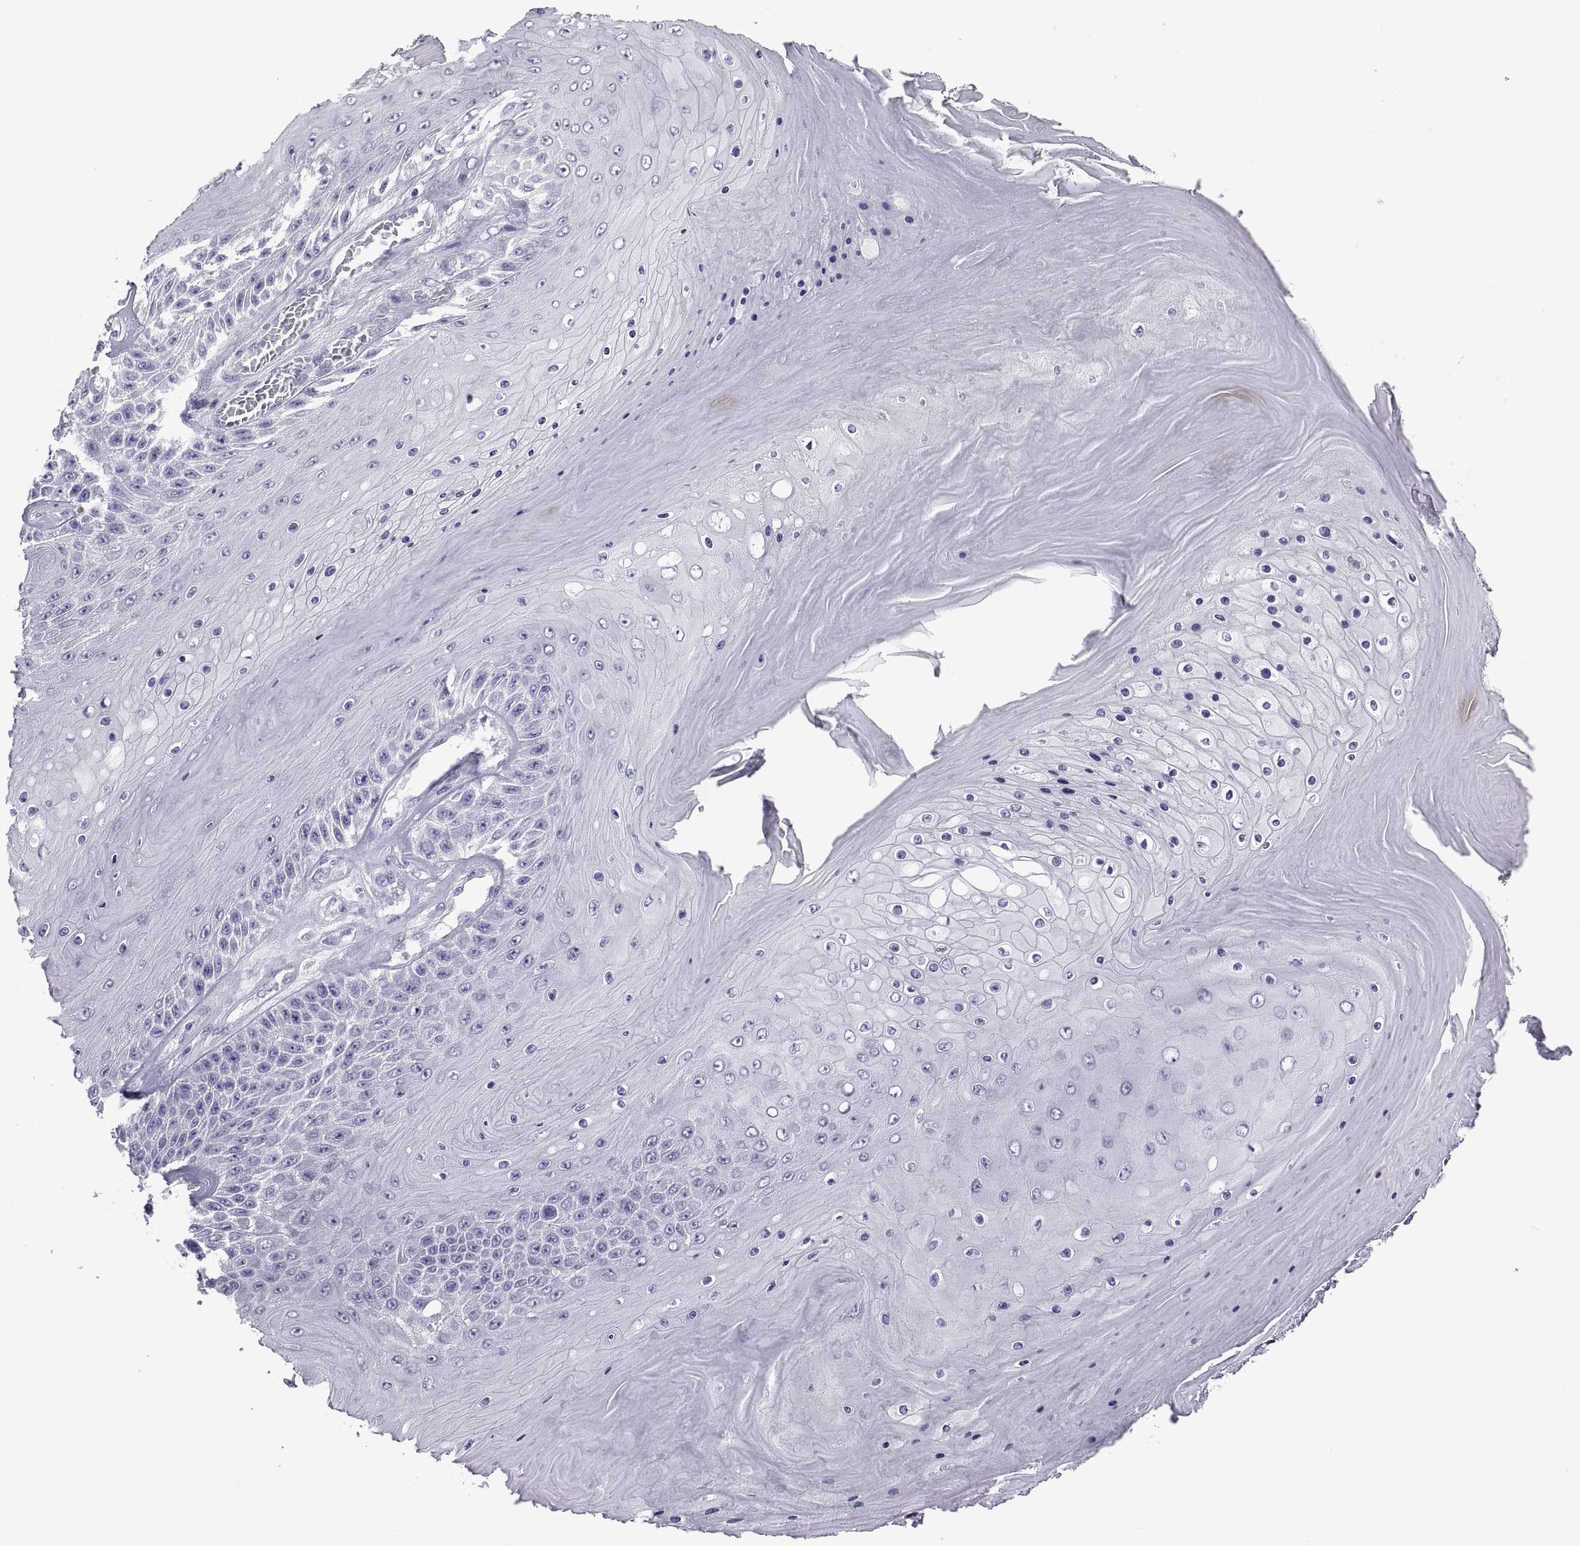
{"staining": {"intensity": "negative", "quantity": "none", "location": "none"}, "tissue": "skin cancer", "cell_type": "Tumor cells", "image_type": "cancer", "snomed": [{"axis": "morphology", "description": "Squamous cell carcinoma, NOS"}, {"axis": "topography", "description": "Skin"}], "caption": "A high-resolution image shows IHC staining of skin cancer, which exhibits no significant positivity in tumor cells.", "gene": "RGS19", "patient": {"sex": "male", "age": 62}}